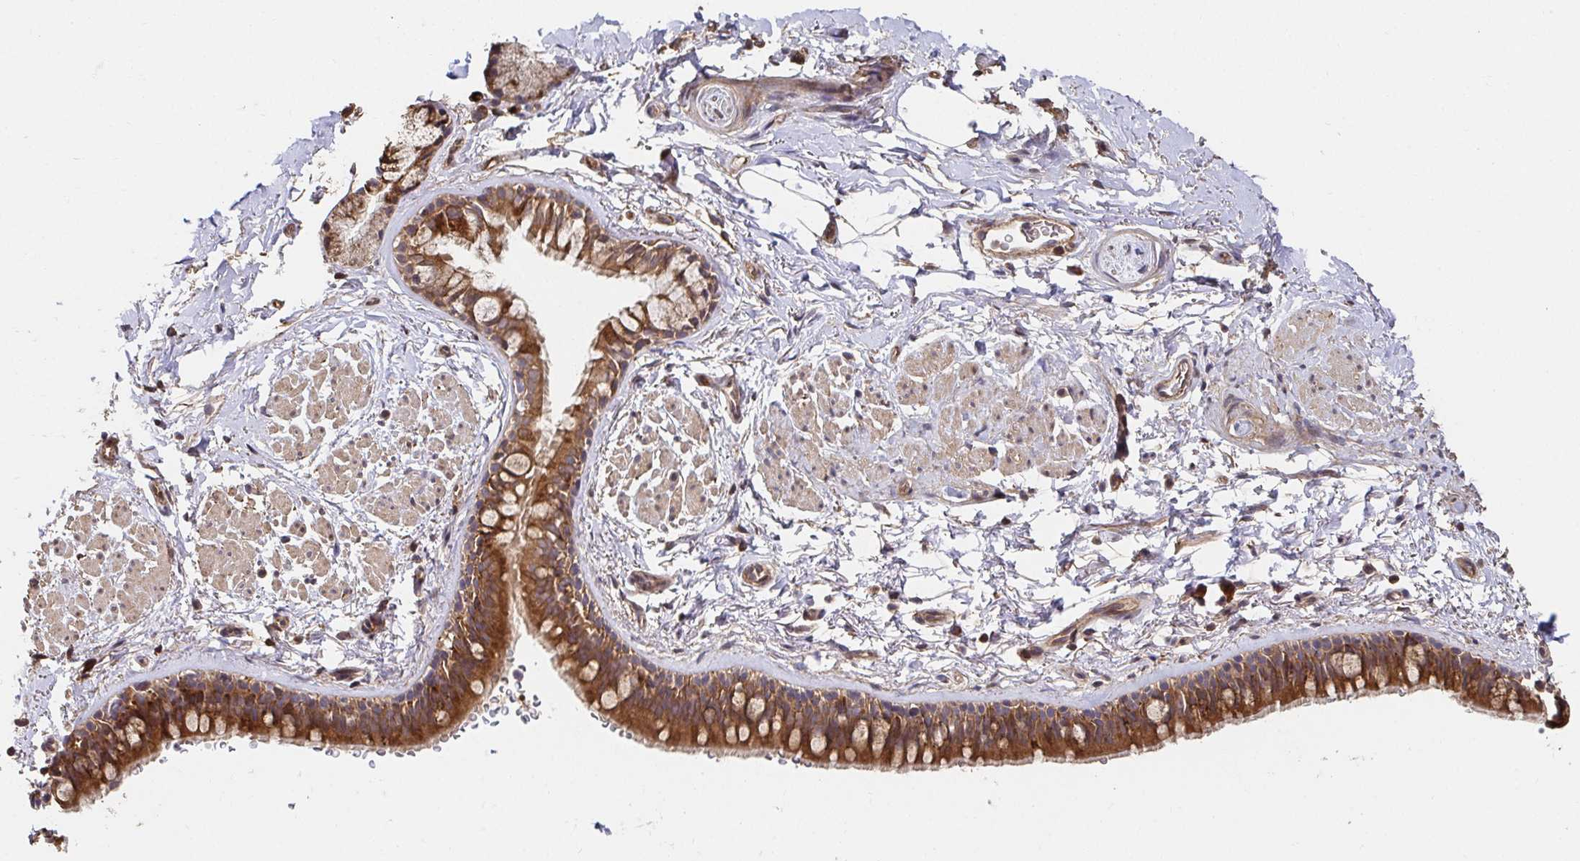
{"staining": {"intensity": "strong", "quantity": ">75%", "location": "cytoplasmic/membranous"}, "tissue": "bronchus", "cell_type": "Respiratory epithelial cells", "image_type": "normal", "snomed": [{"axis": "morphology", "description": "Normal tissue, NOS"}, {"axis": "topography", "description": "Lymph node"}, {"axis": "topography", "description": "Cartilage tissue"}, {"axis": "topography", "description": "Bronchus"}], "caption": "An immunohistochemistry (IHC) image of normal tissue is shown. Protein staining in brown labels strong cytoplasmic/membranous positivity in bronchus within respiratory epithelial cells.", "gene": "APBB1", "patient": {"sex": "female", "age": 70}}